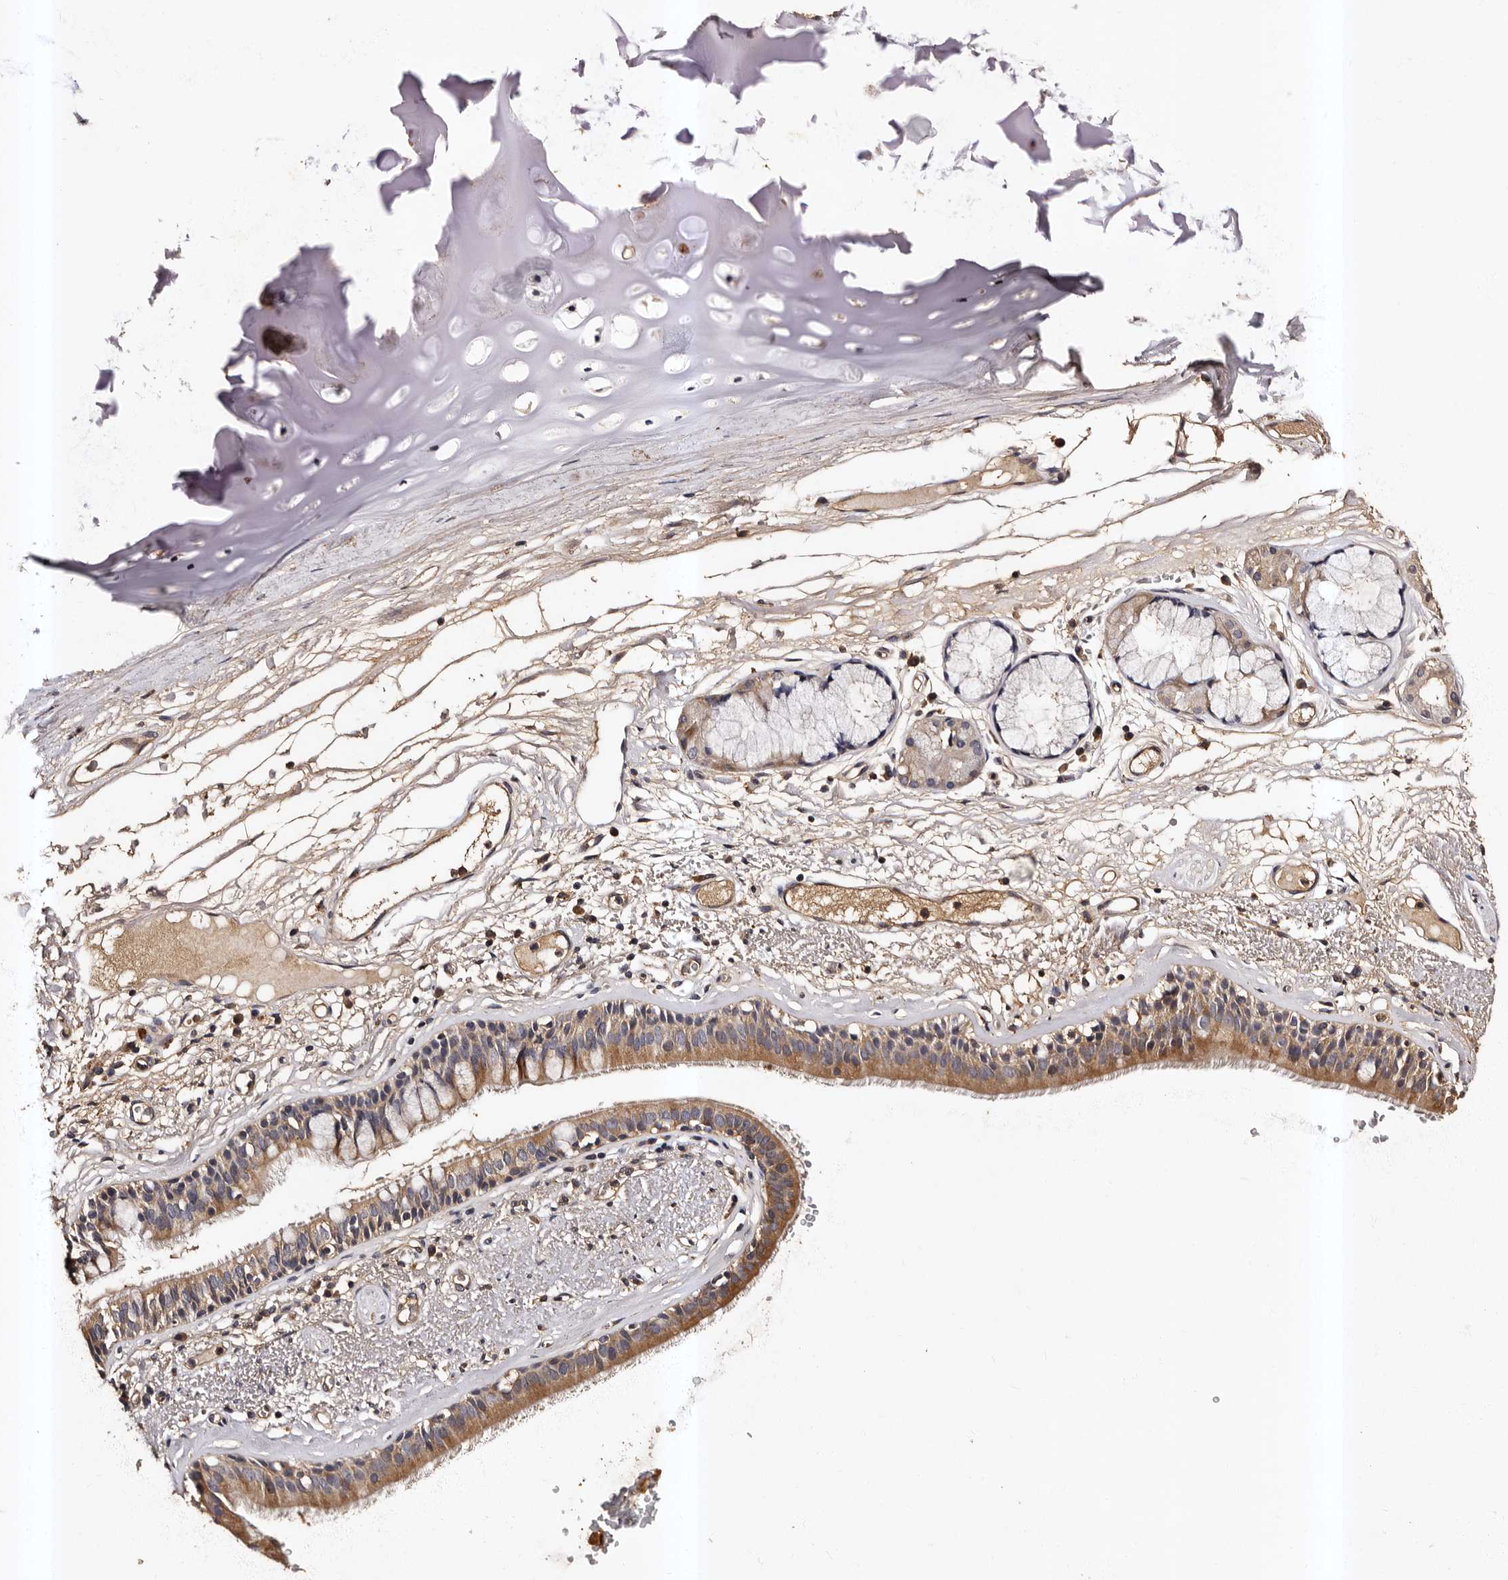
{"staining": {"intensity": "moderate", "quantity": ">75%", "location": "cytoplasmic/membranous"}, "tissue": "adipose tissue", "cell_type": "Adipocytes", "image_type": "normal", "snomed": [{"axis": "morphology", "description": "Normal tissue, NOS"}, {"axis": "topography", "description": "Cartilage tissue"}], "caption": "This is an image of immunohistochemistry (IHC) staining of benign adipose tissue, which shows moderate expression in the cytoplasmic/membranous of adipocytes.", "gene": "ADCK5", "patient": {"sex": "female", "age": 63}}